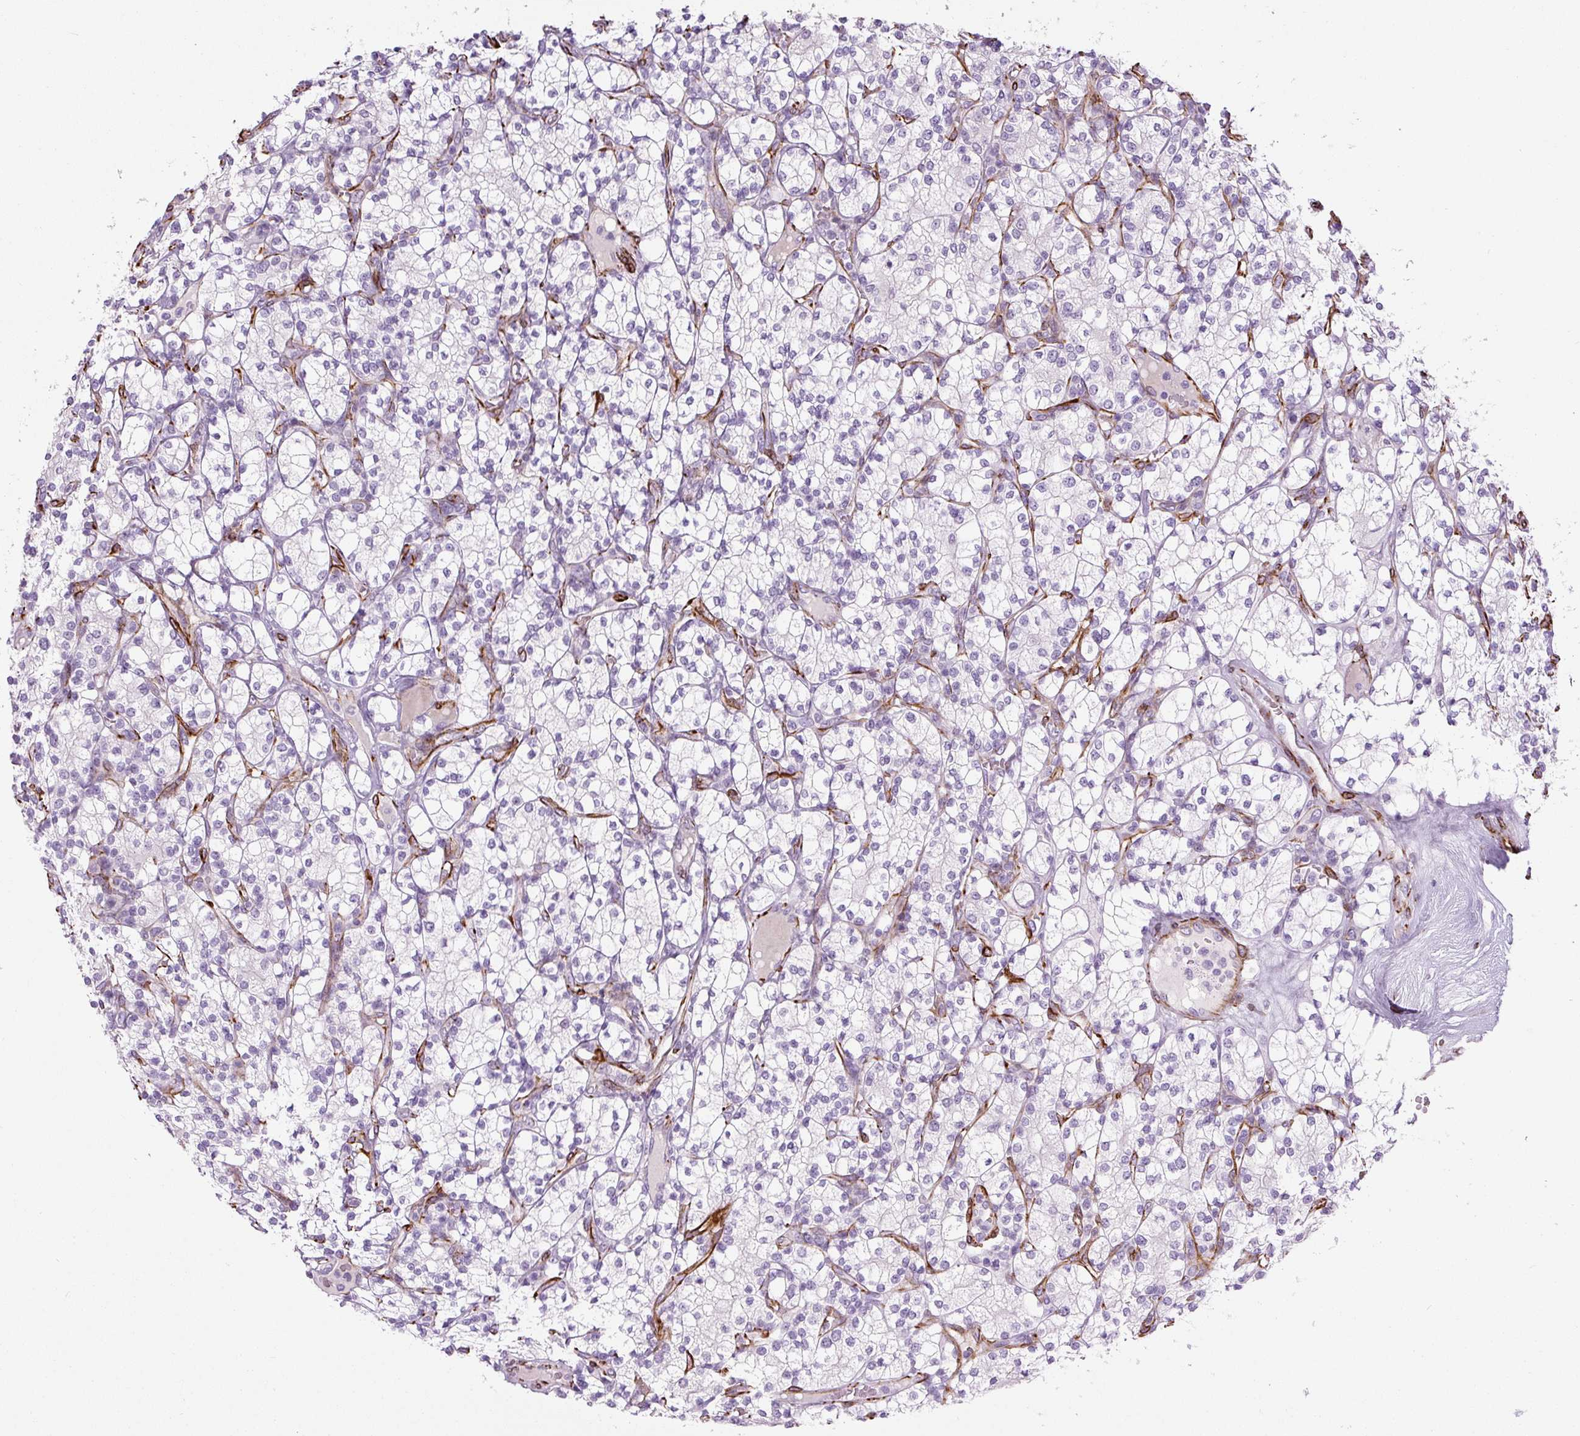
{"staining": {"intensity": "negative", "quantity": "none", "location": "none"}, "tissue": "renal cancer", "cell_type": "Tumor cells", "image_type": "cancer", "snomed": [{"axis": "morphology", "description": "Adenocarcinoma, NOS"}, {"axis": "topography", "description": "Kidney"}], "caption": "This is an IHC micrograph of renal cancer (adenocarcinoma). There is no expression in tumor cells.", "gene": "NES", "patient": {"sex": "male", "age": 77}}